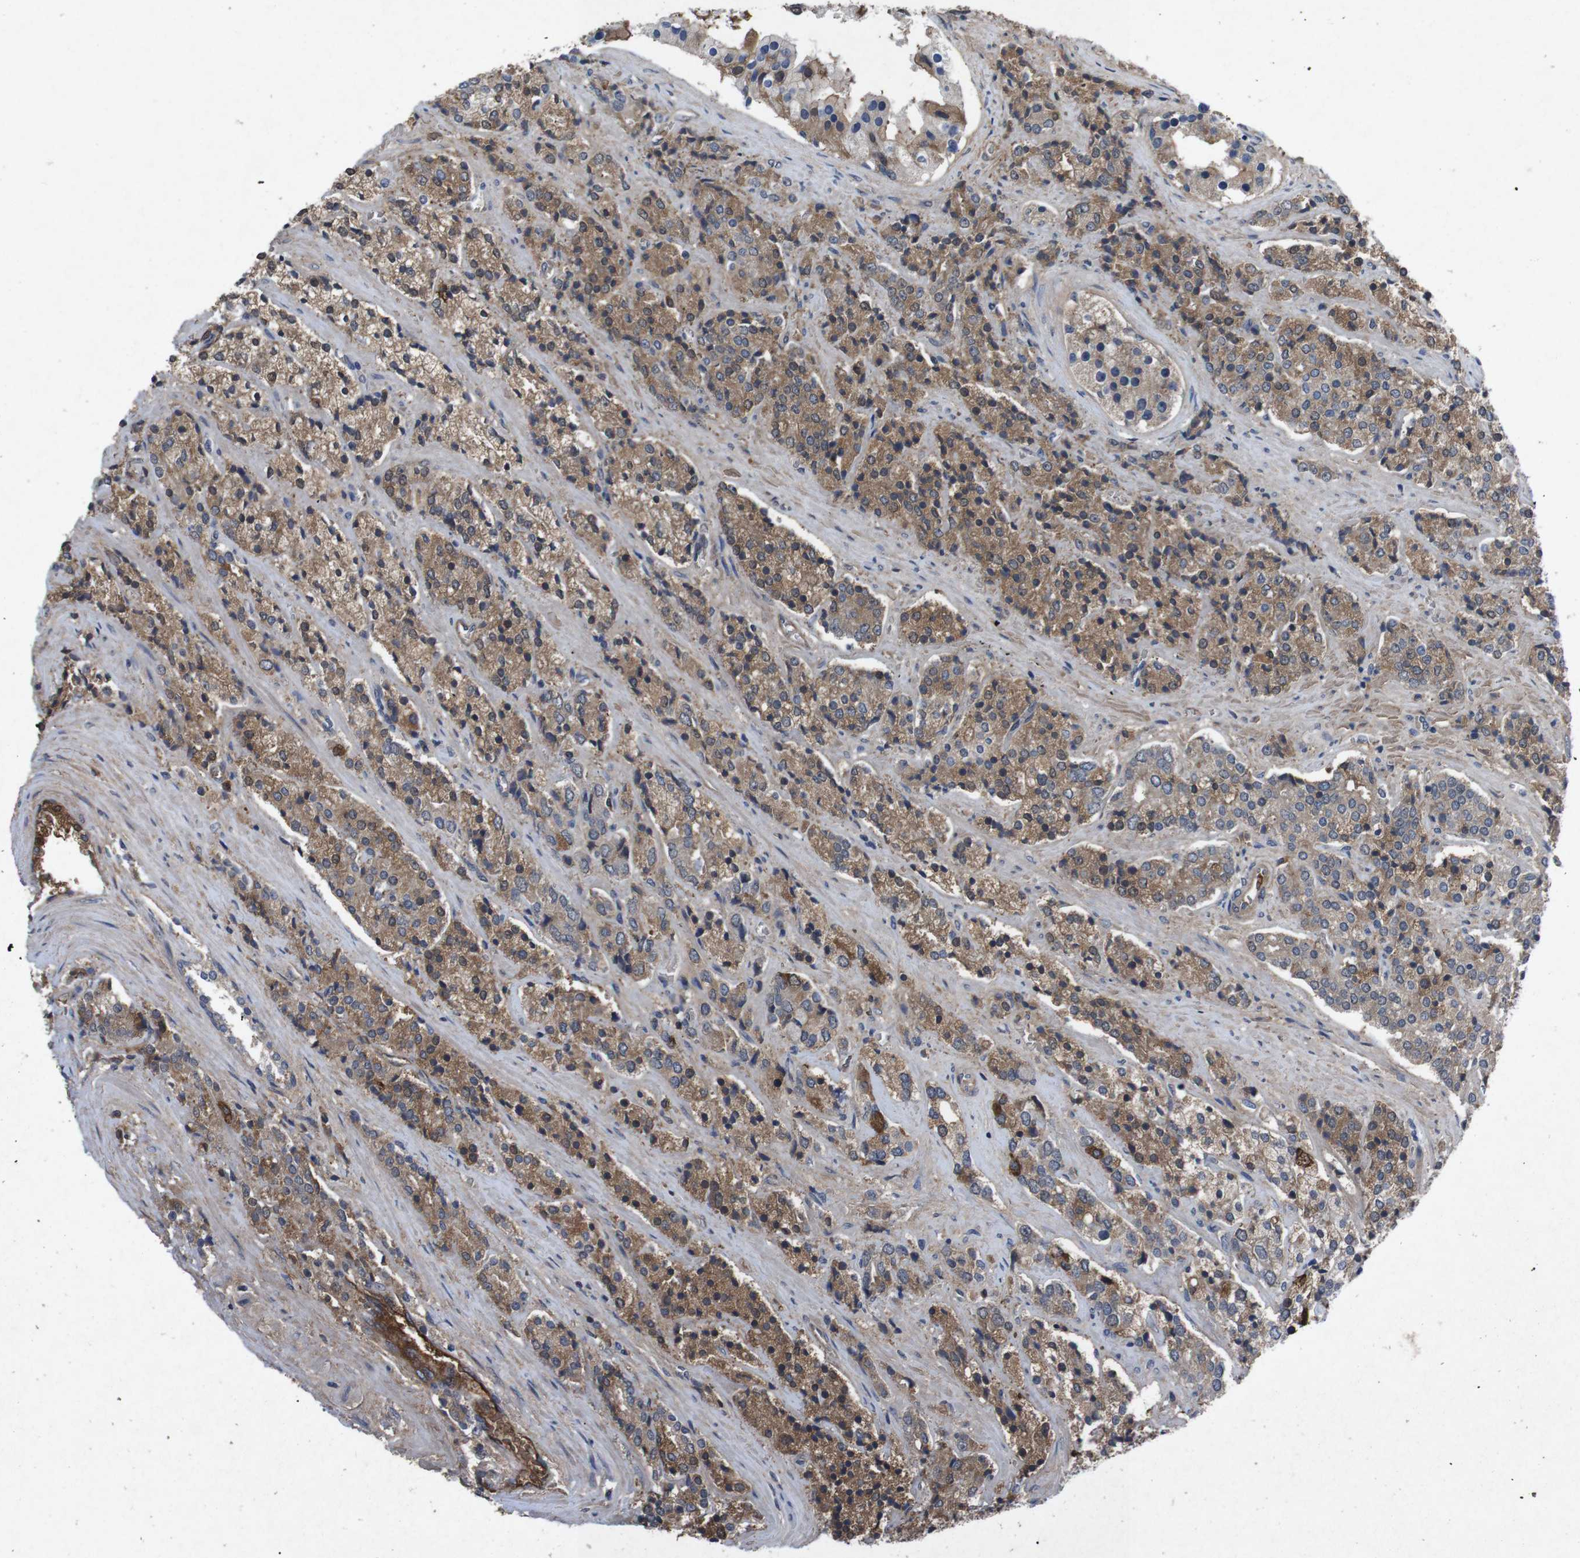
{"staining": {"intensity": "moderate", "quantity": ">75%", "location": "cytoplasmic/membranous"}, "tissue": "prostate cancer", "cell_type": "Tumor cells", "image_type": "cancer", "snomed": [{"axis": "morphology", "description": "Adenocarcinoma, High grade"}, {"axis": "topography", "description": "Prostate"}], "caption": "The immunohistochemical stain labels moderate cytoplasmic/membranous staining in tumor cells of adenocarcinoma (high-grade) (prostate) tissue. The protein is stained brown, and the nuclei are stained in blue (DAB (3,3'-diaminobenzidine) IHC with brightfield microscopy, high magnification).", "gene": "SPTB", "patient": {"sex": "male", "age": 71}}